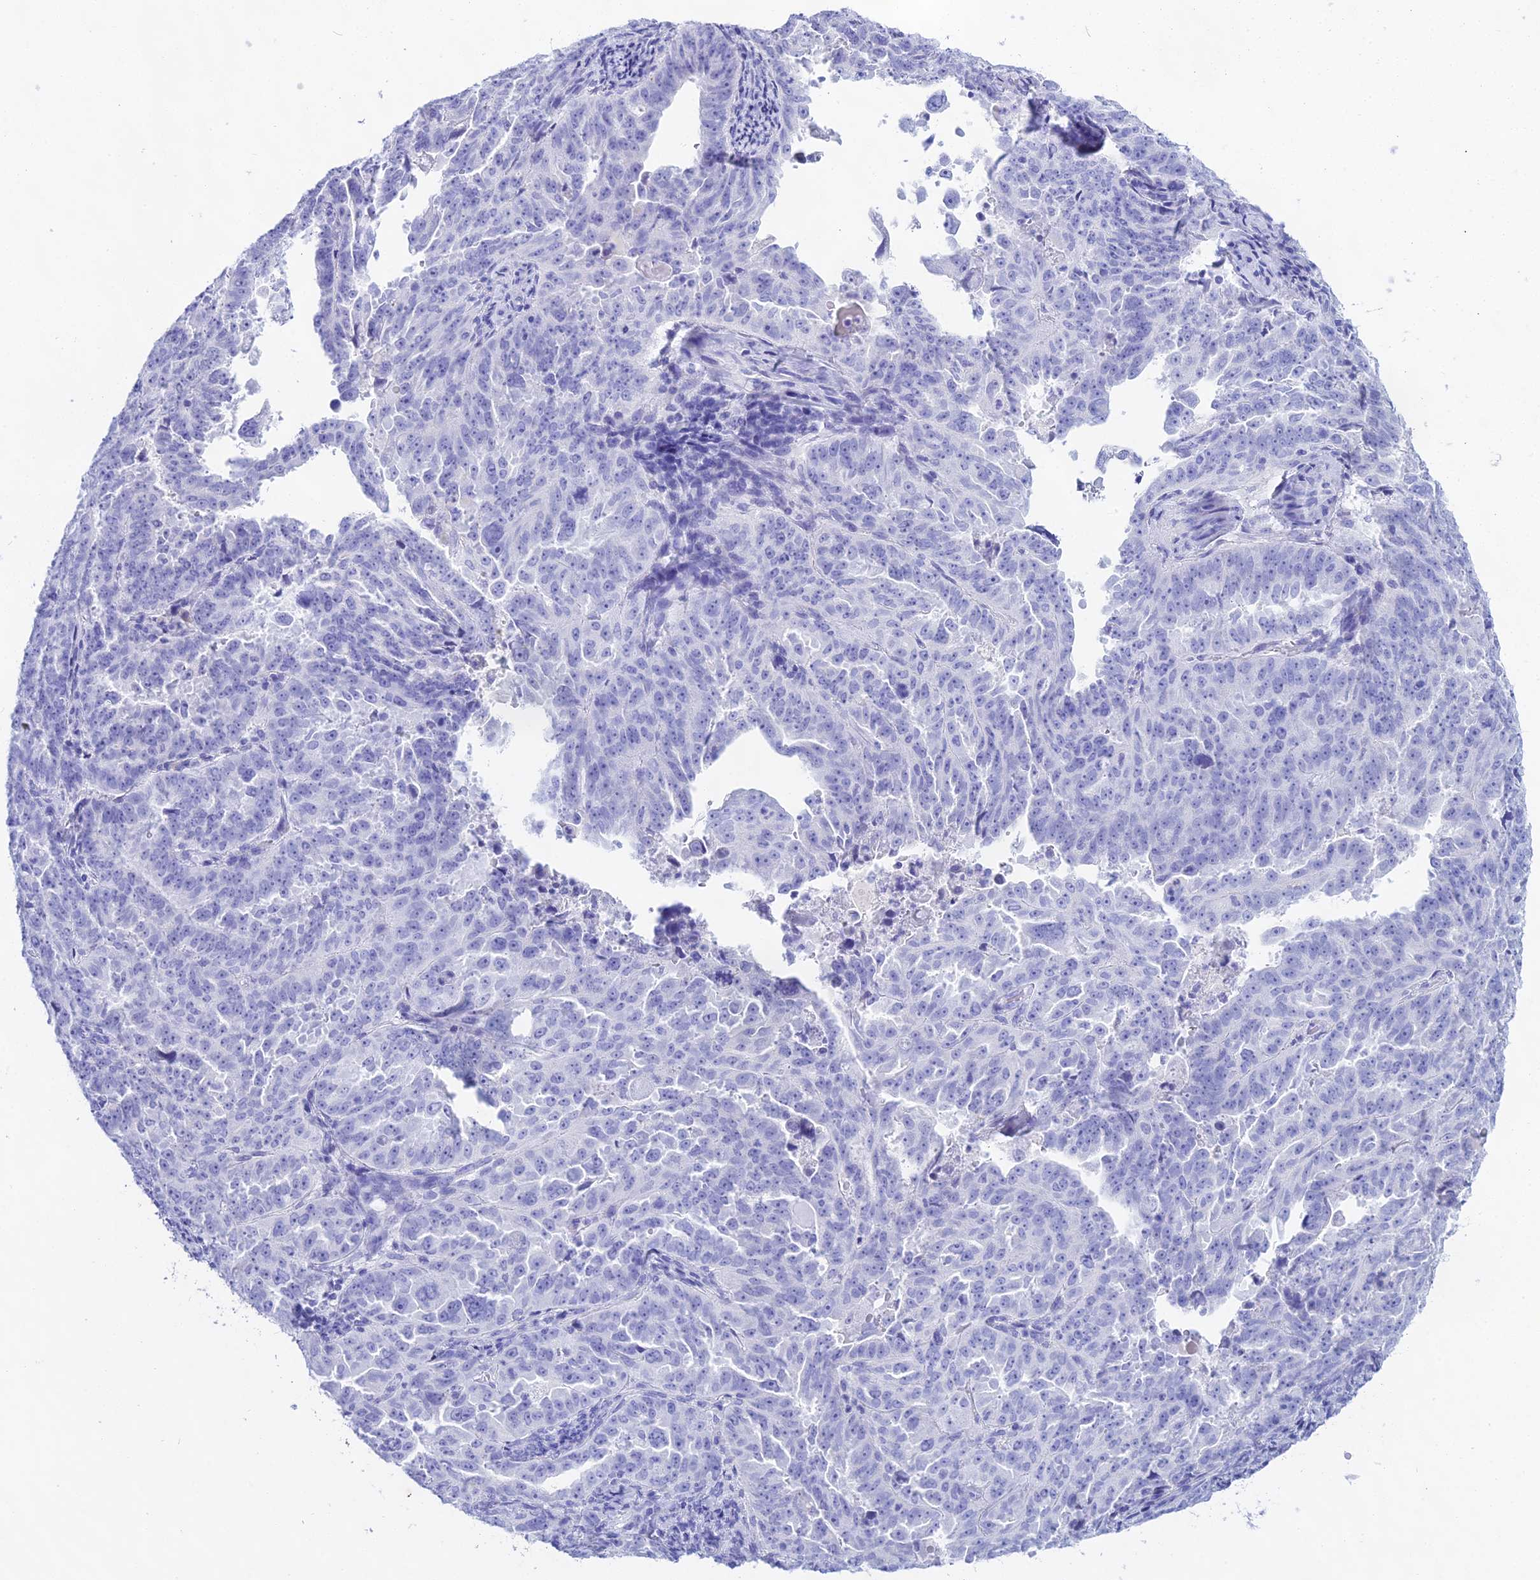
{"staining": {"intensity": "negative", "quantity": "none", "location": "none"}, "tissue": "endometrial cancer", "cell_type": "Tumor cells", "image_type": "cancer", "snomed": [{"axis": "morphology", "description": "Adenocarcinoma, NOS"}, {"axis": "topography", "description": "Endometrium"}], "caption": "An image of endometrial cancer stained for a protein exhibits no brown staining in tumor cells. (IHC, brightfield microscopy, high magnification).", "gene": "CGB2", "patient": {"sex": "female", "age": 65}}